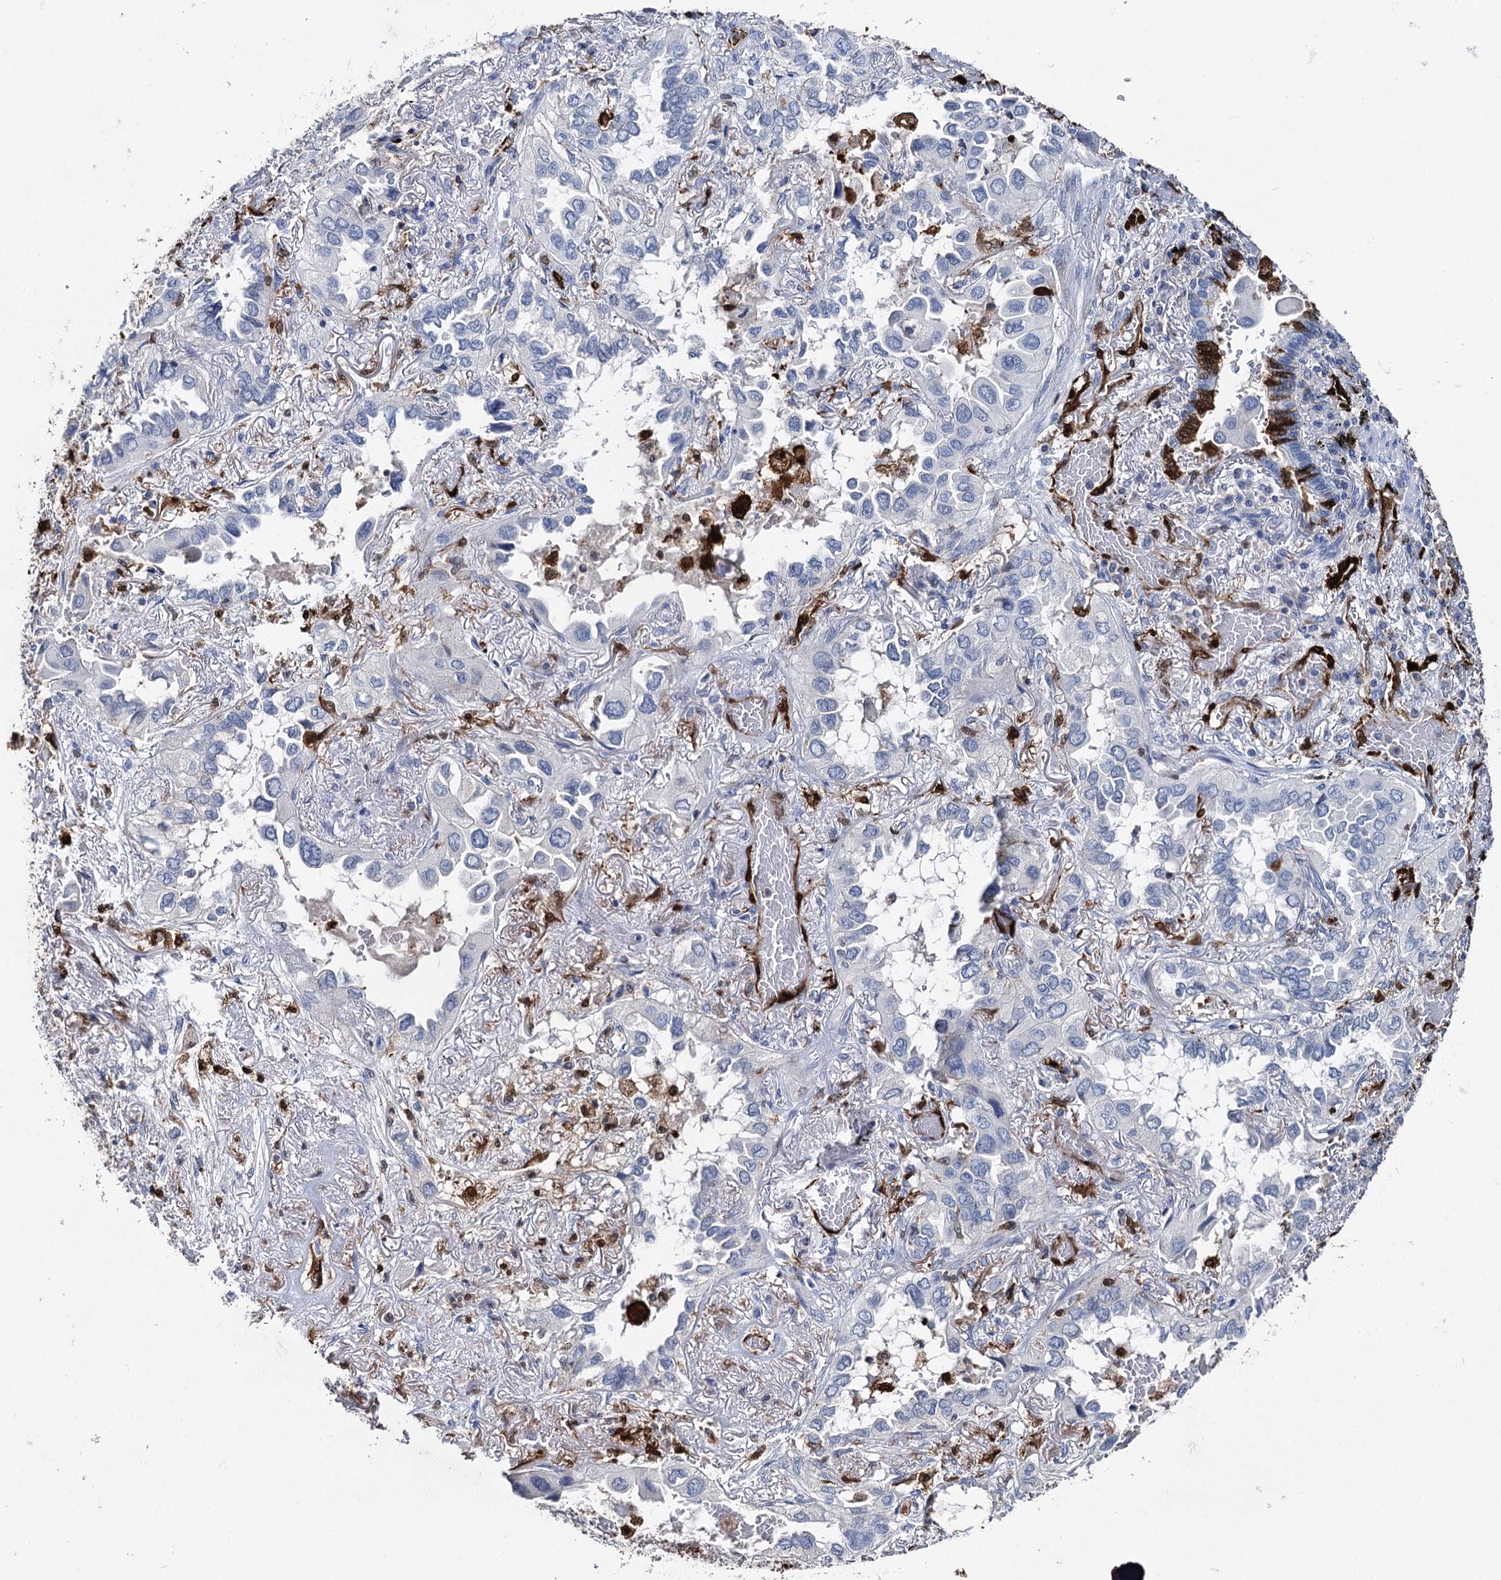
{"staining": {"intensity": "negative", "quantity": "none", "location": "none"}, "tissue": "lung cancer", "cell_type": "Tumor cells", "image_type": "cancer", "snomed": [{"axis": "morphology", "description": "Adenocarcinoma, NOS"}, {"axis": "topography", "description": "Lung"}], "caption": "DAB (3,3'-diaminobenzidine) immunohistochemical staining of adenocarcinoma (lung) shows no significant expression in tumor cells.", "gene": "FABP5", "patient": {"sex": "female", "age": 76}}